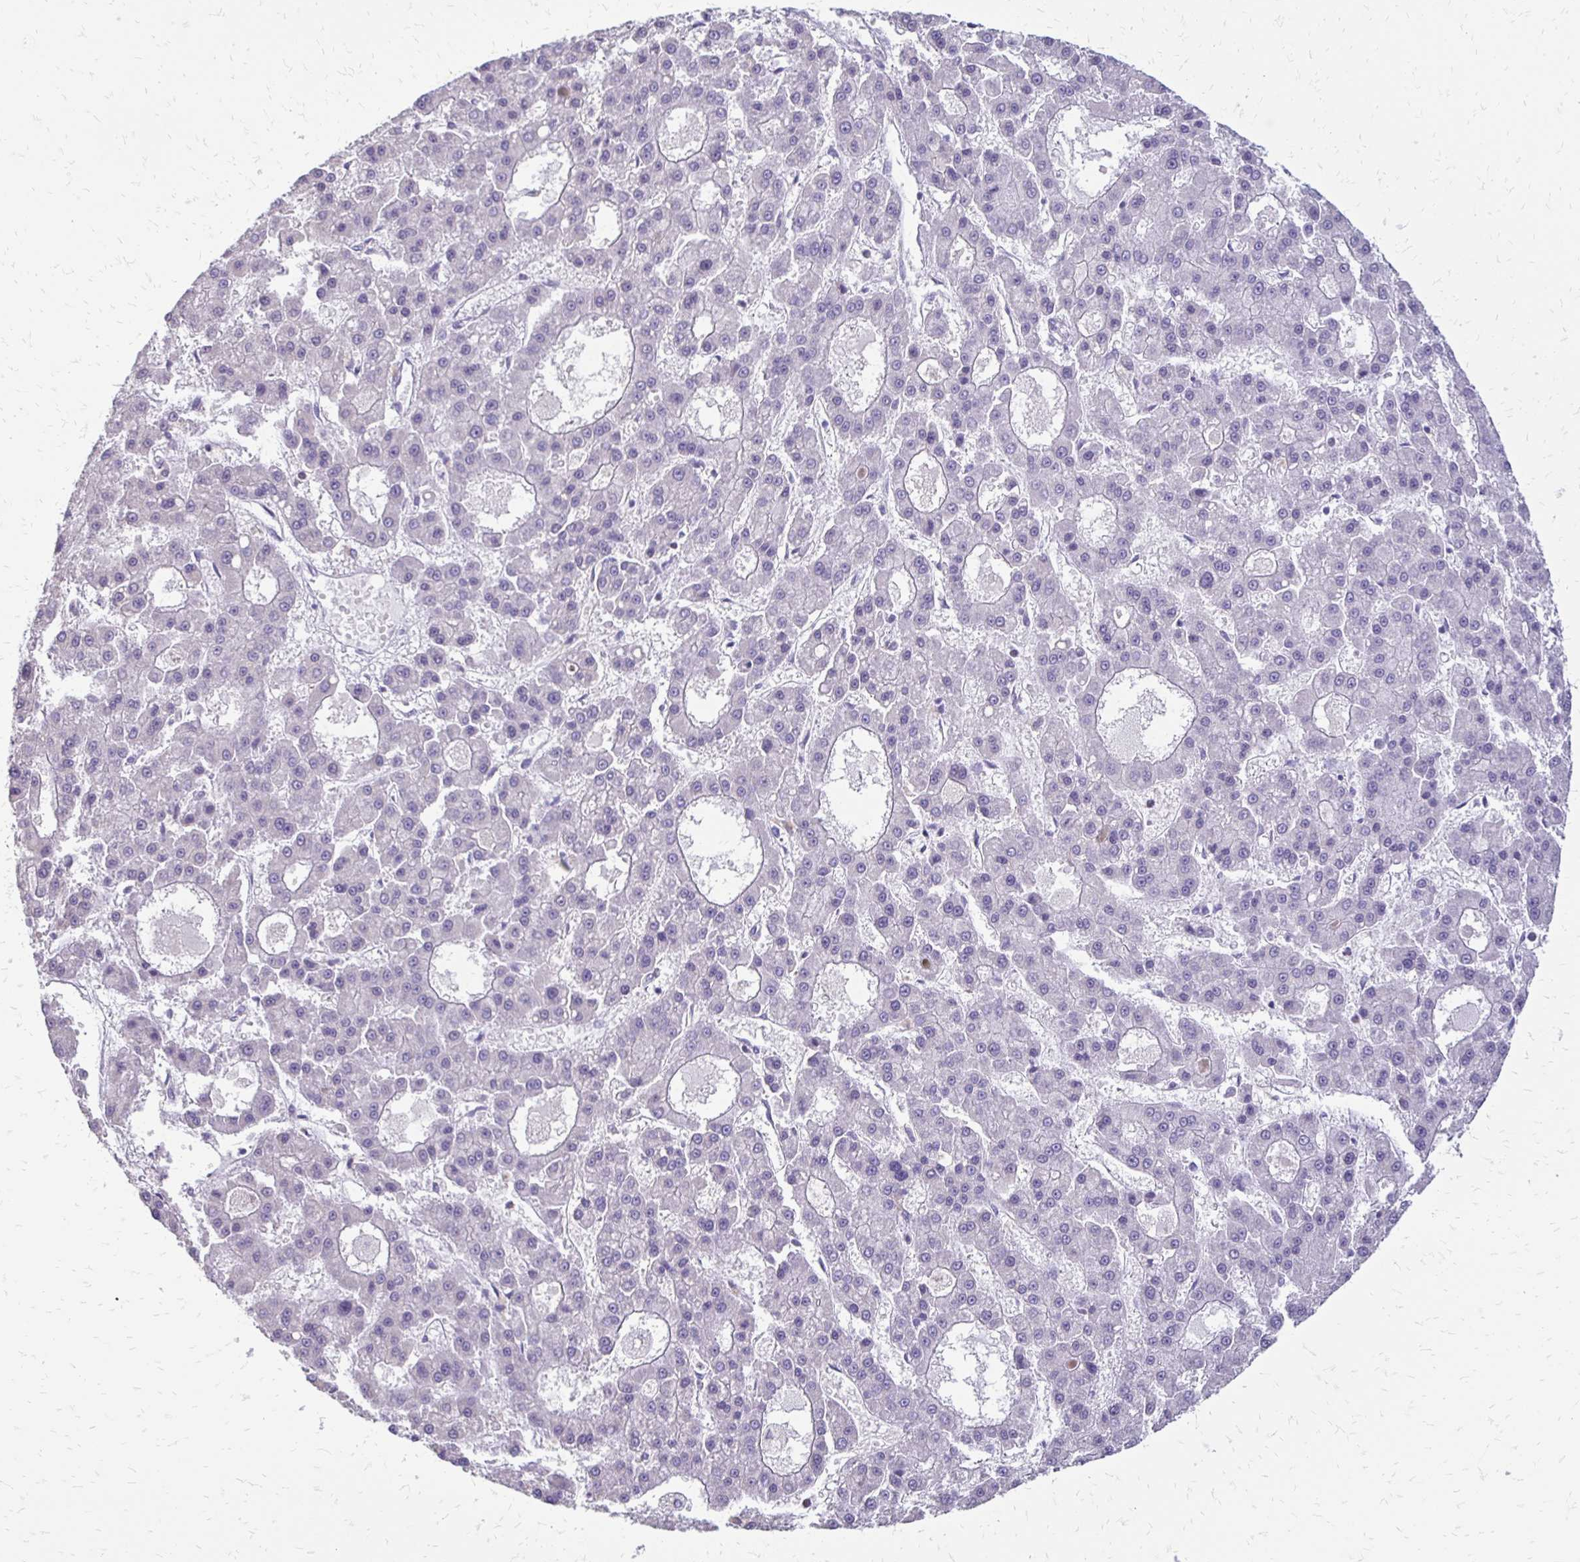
{"staining": {"intensity": "negative", "quantity": "none", "location": "none"}, "tissue": "liver cancer", "cell_type": "Tumor cells", "image_type": "cancer", "snomed": [{"axis": "morphology", "description": "Carcinoma, Hepatocellular, NOS"}, {"axis": "topography", "description": "Liver"}], "caption": "Photomicrograph shows no protein staining in tumor cells of liver hepatocellular carcinoma tissue.", "gene": "ALPG", "patient": {"sex": "male", "age": 70}}